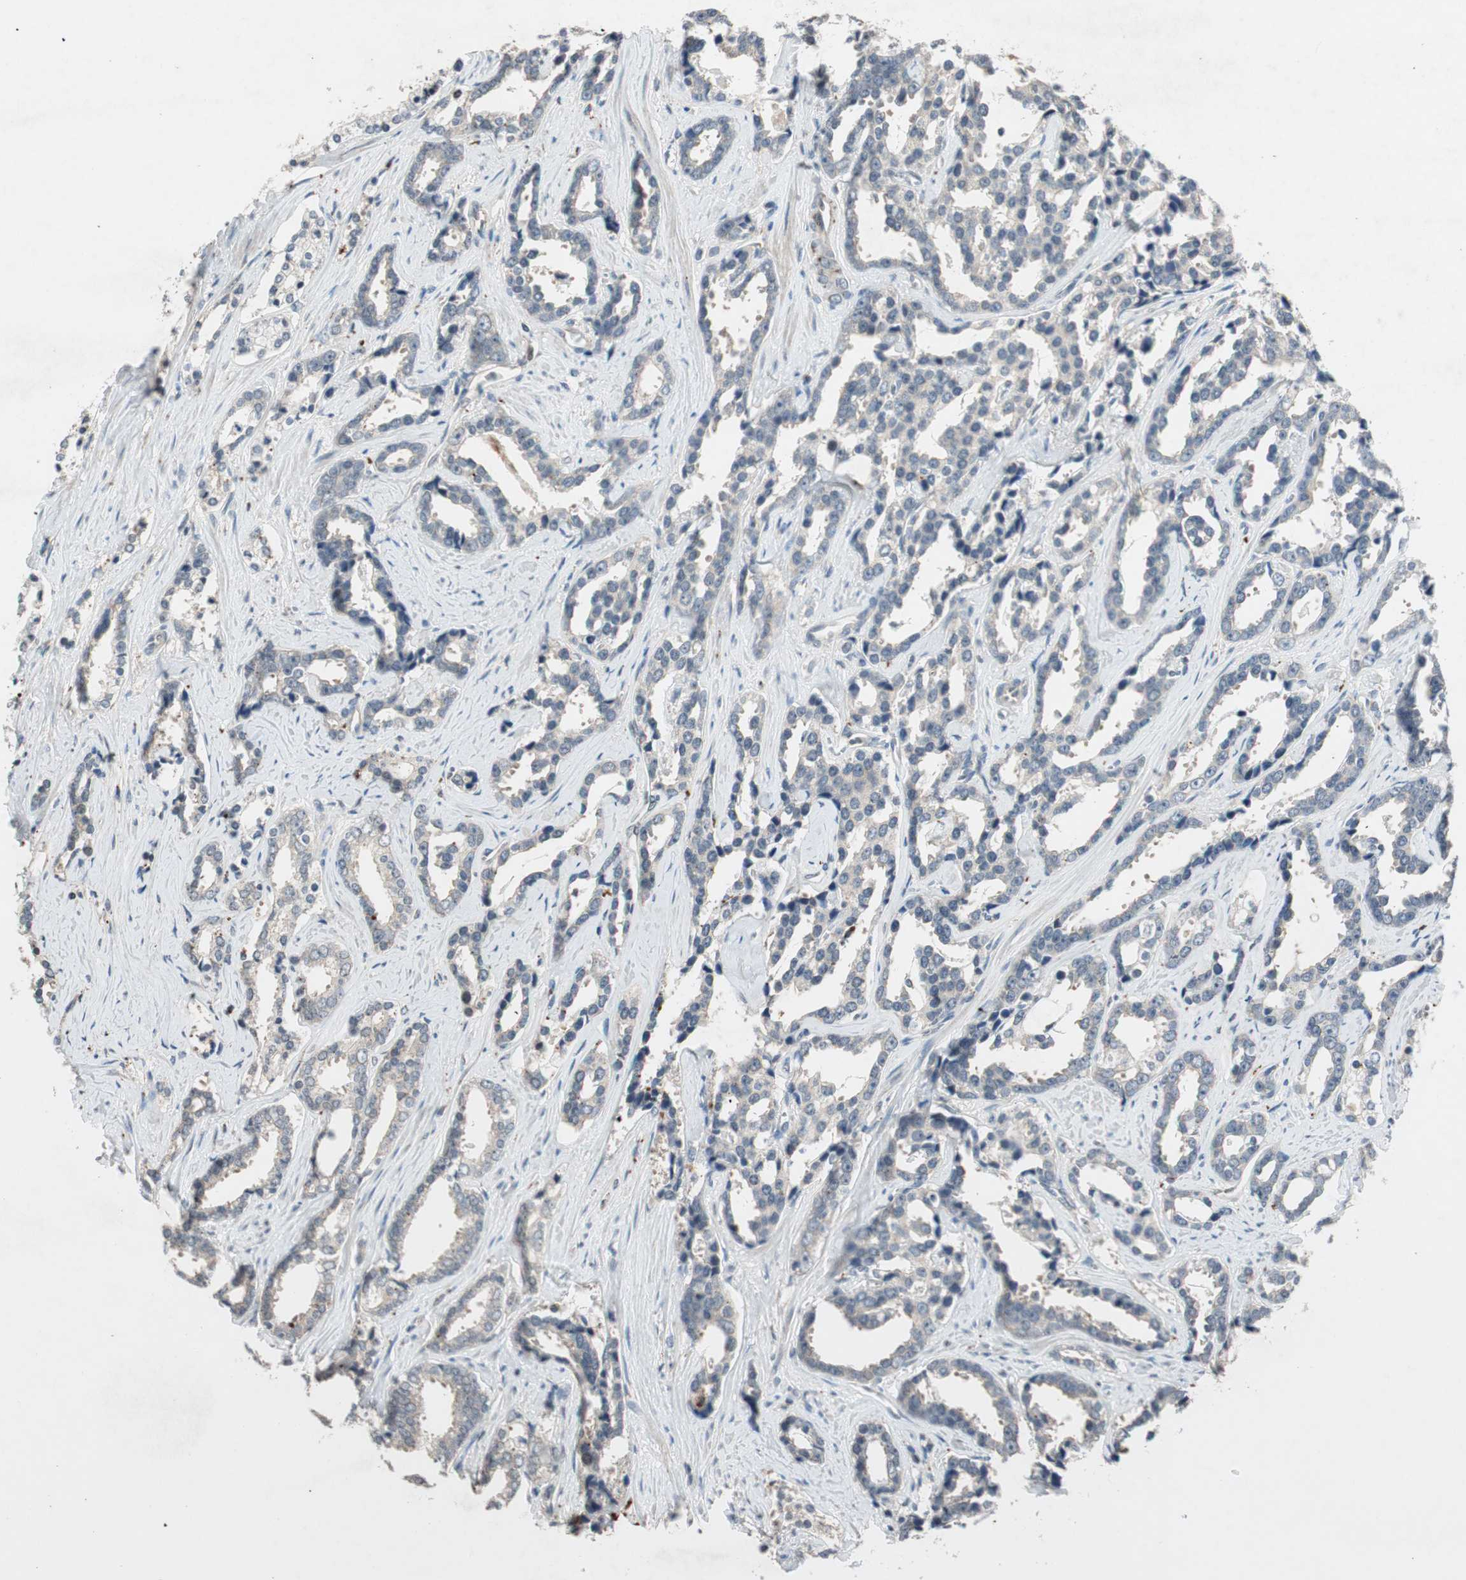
{"staining": {"intensity": "weak", "quantity": ">75%", "location": "cytoplasmic/membranous"}, "tissue": "prostate cancer", "cell_type": "Tumor cells", "image_type": "cancer", "snomed": [{"axis": "morphology", "description": "Adenocarcinoma, High grade"}, {"axis": "topography", "description": "Prostate"}], "caption": "The photomicrograph reveals immunohistochemical staining of prostate cancer. There is weak cytoplasmic/membranous expression is seen in approximately >75% of tumor cells.", "gene": "GLB1", "patient": {"sex": "male", "age": 67}}